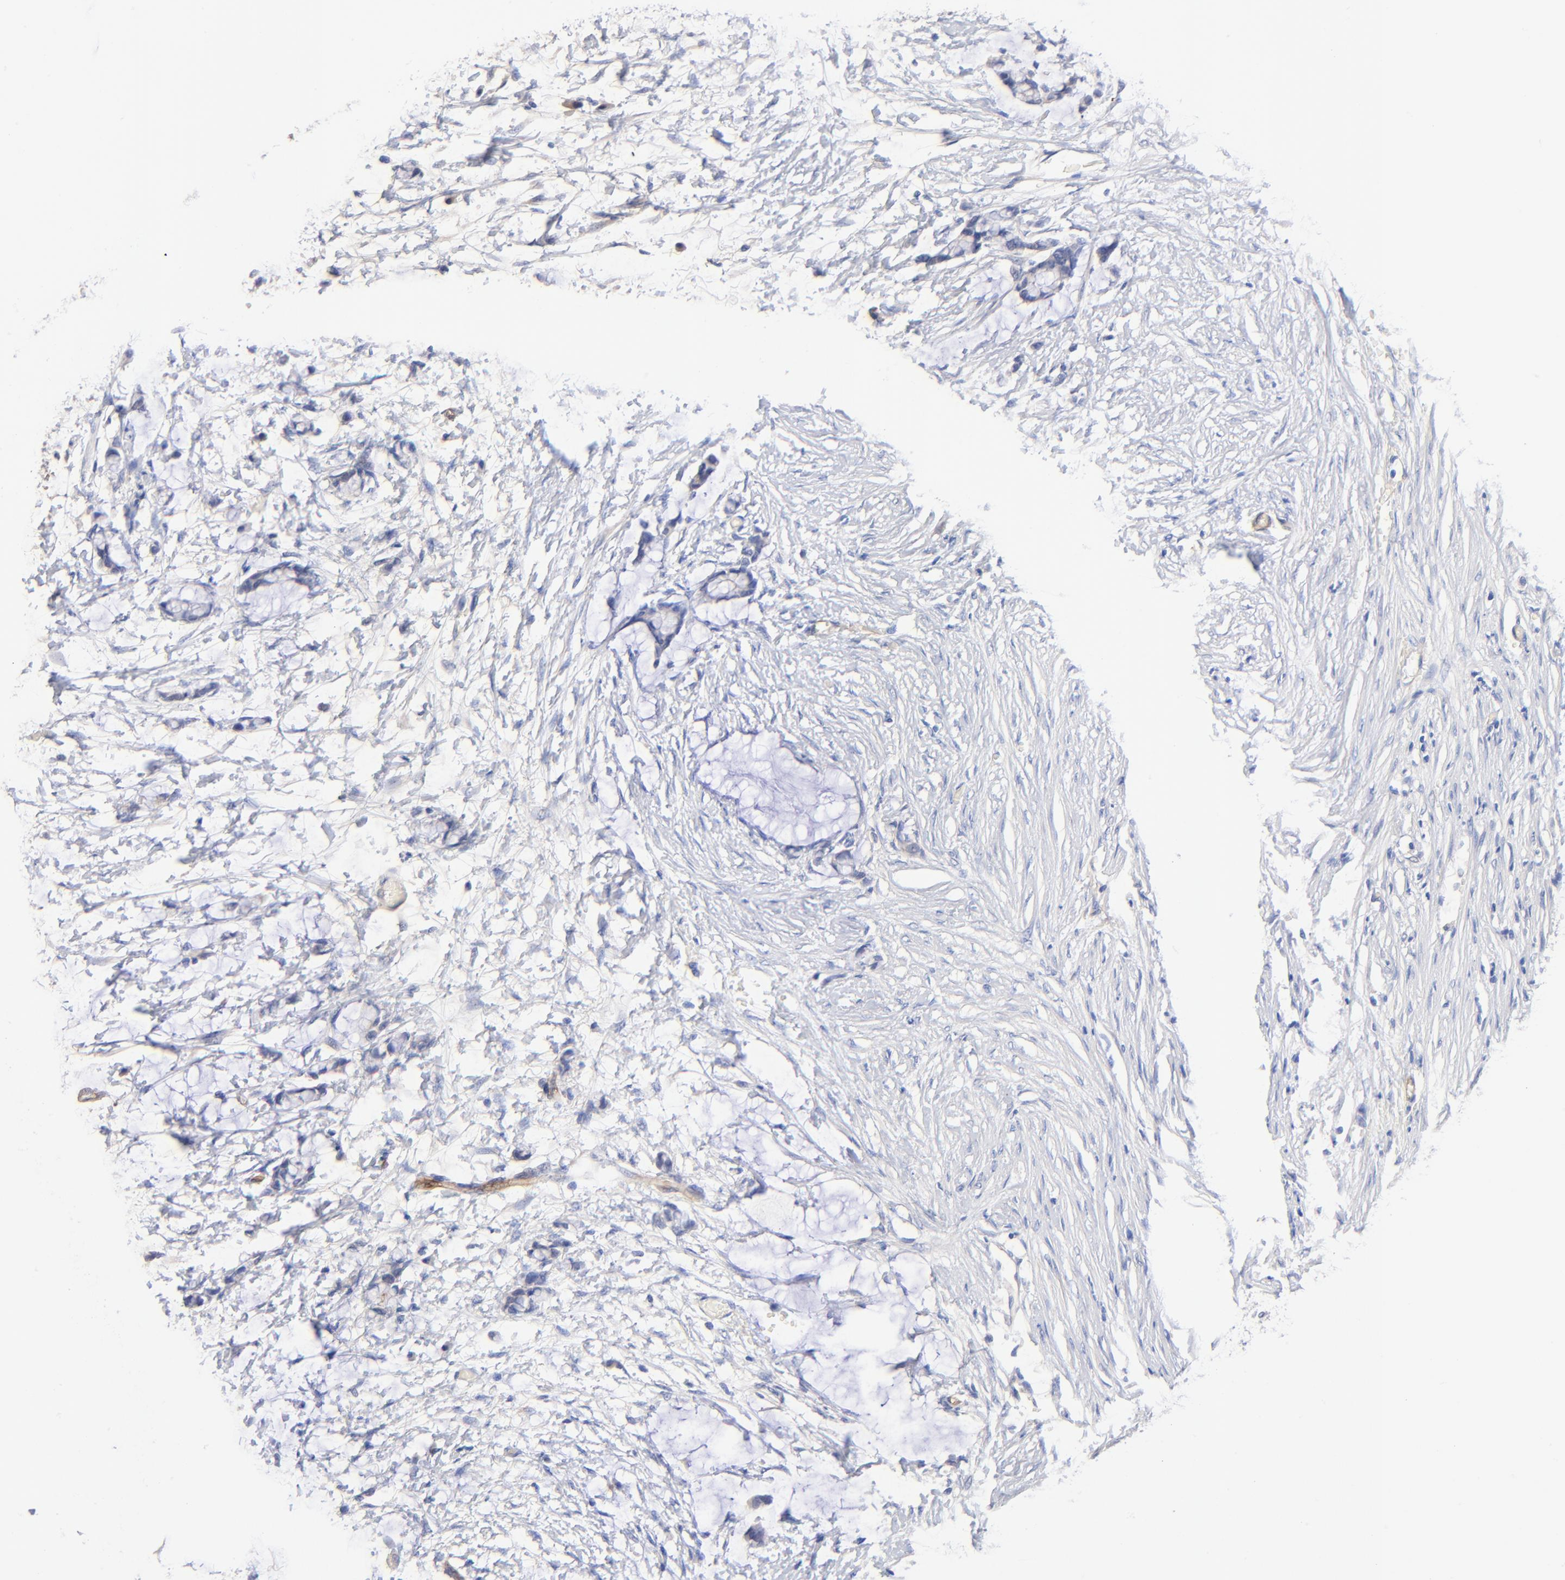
{"staining": {"intensity": "negative", "quantity": "none", "location": "none"}, "tissue": "colorectal cancer", "cell_type": "Tumor cells", "image_type": "cancer", "snomed": [{"axis": "morphology", "description": "Normal tissue, NOS"}, {"axis": "morphology", "description": "Adenocarcinoma, NOS"}, {"axis": "topography", "description": "Colon"}, {"axis": "topography", "description": "Peripheral nerve tissue"}], "caption": "IHC photomicrograph of neoplastic tissue: human colorectal cancer (adenocarcinoma) stained with DAB shows no significant protein positivity in tumor cells. (Brightfield microscopy of DAB immunohistochemistry (IHC) at high magnification).", "gene": "SLC44A2", "patient": {"sex": "male", "age": 14}}